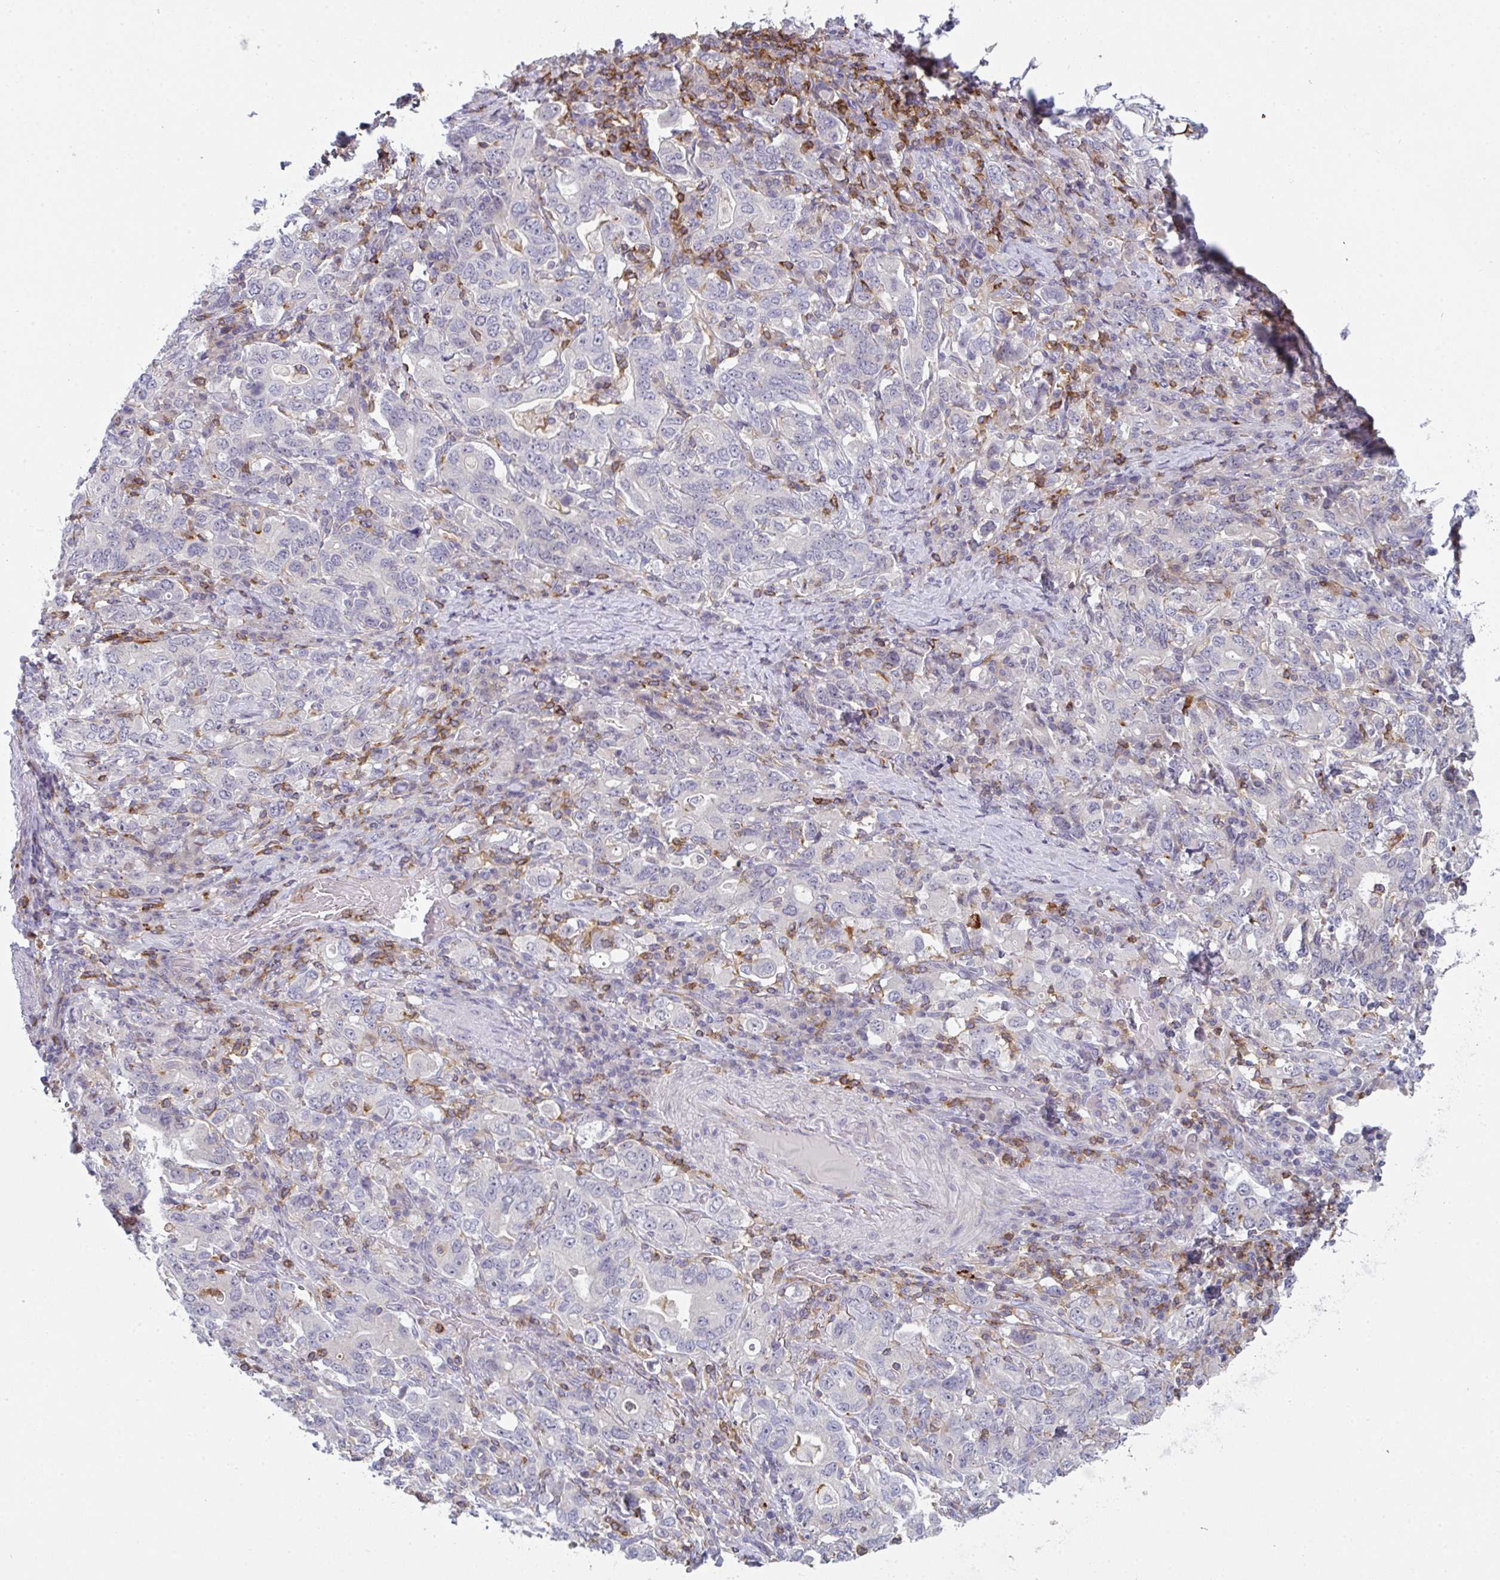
{"staining": {"intensity": "negative", "quantity": "none", "location": "none"}, "tissue": "stomach cancer", "cell_type": "Tumor cells", "image_type": "cancer", "snomed": [{"axis": "morphology", "description": "Adenocarcinoma, NOS"}, {"axis": "topography", "description": "Stomach, upper"}, {"axis": "topography", "description": "Stomach"}], "caption": "IHC histopathology image of neoplastic tissue: human adenocarcinoma (stomach) stained with DAB (3,3'-diaminobenzidine) displays no significant protein expression in tumor cells.", "gene": "CD80", "patient": {"sex": "male", "age": 62}}